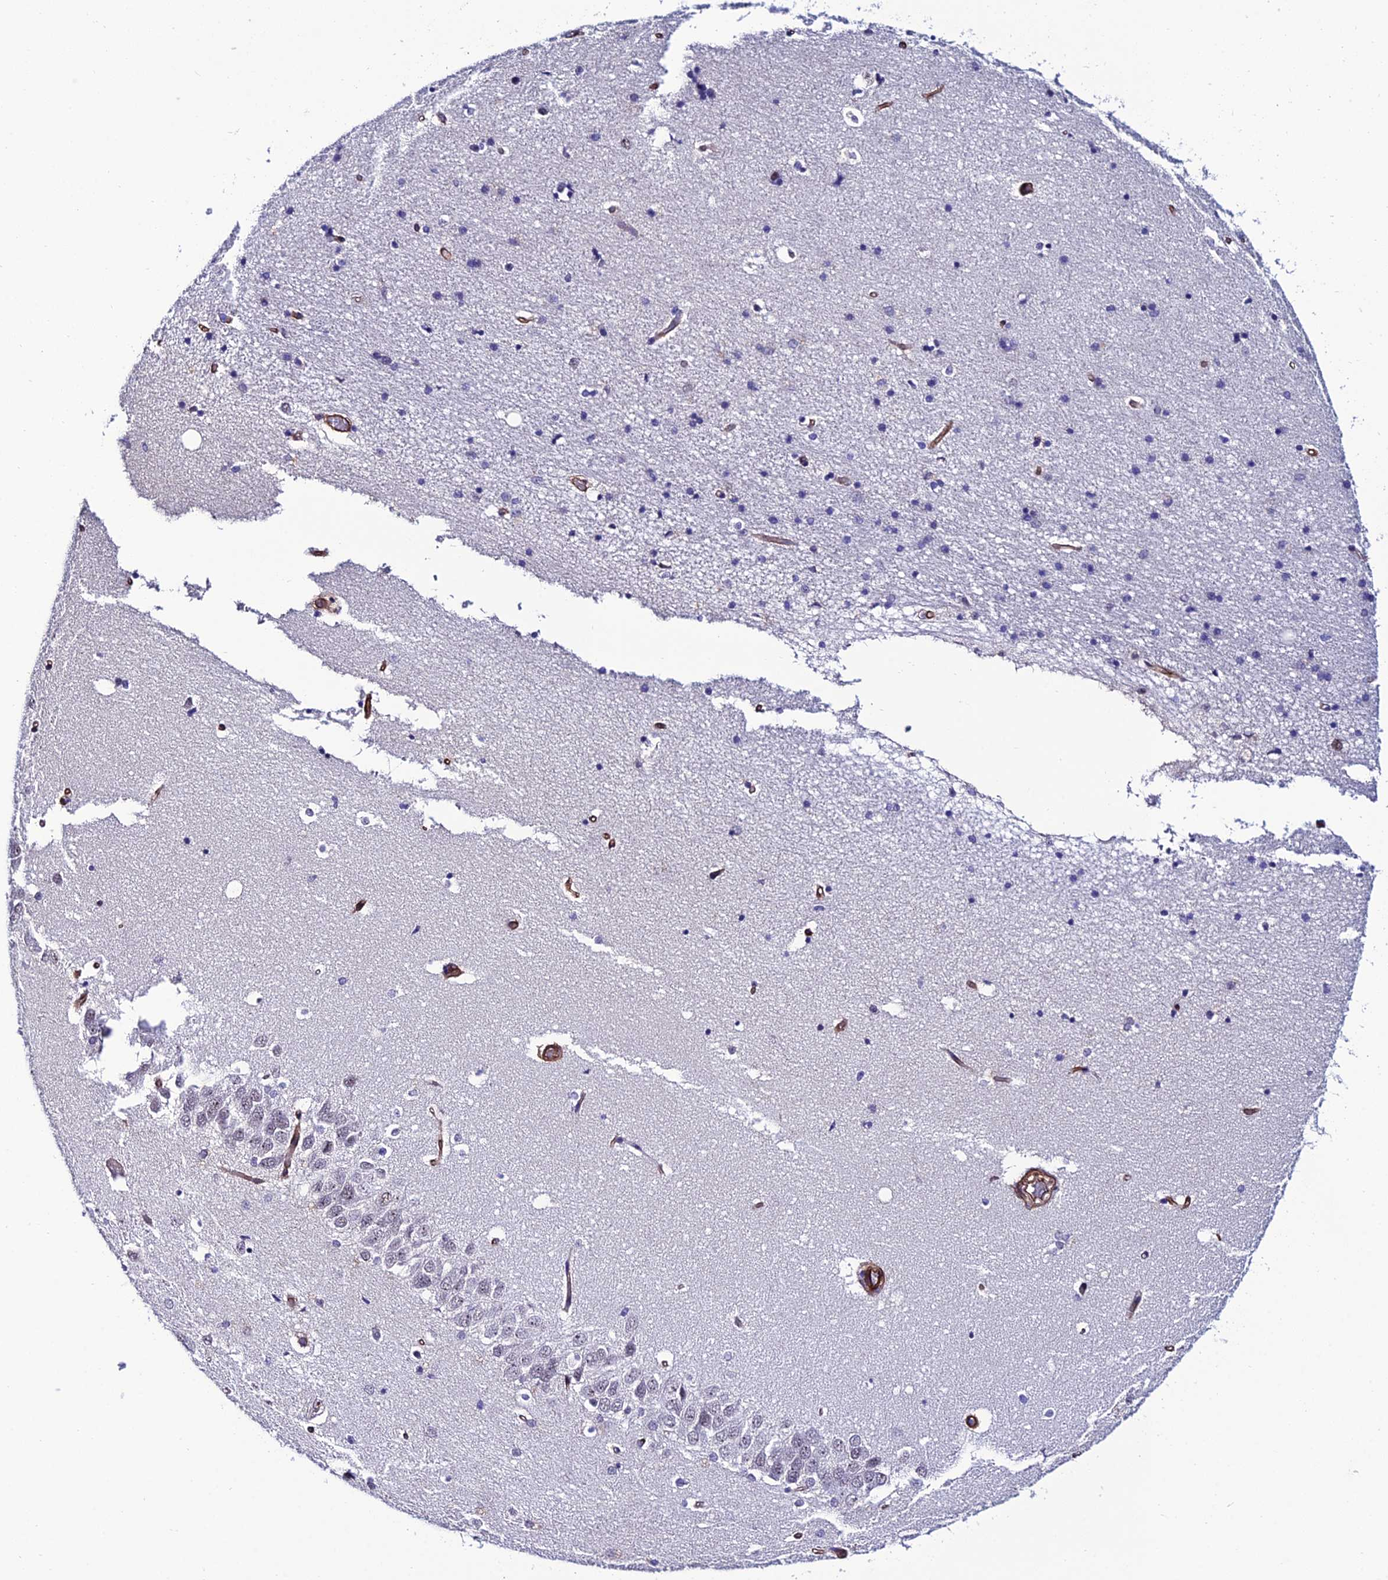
{"staining": {"intensity": "negative", "quantity": "none", "location": "none"}, "tissue": "hippocampus", "cell_type": "Glial cells", "image_type": "normal", "snomed": [{"axis": "morphology", "description": "Normal tissue, NOS"}, {"axis": "topography", "description": "Hippocampus"}], "caption": "IHC micrograph of normal hippocampus: hippocampus stained with DAB shows no significant protein expression in glial cells. Brightfield microscopy of immunohistochemistry (IHC) stained with DAB (3,3'-diaminobenzidine) (brown) and hematoxylin (blue), captured at high magnification.", "gene": "SYT15B", "patient": {"sex": "male", "age": 45}}